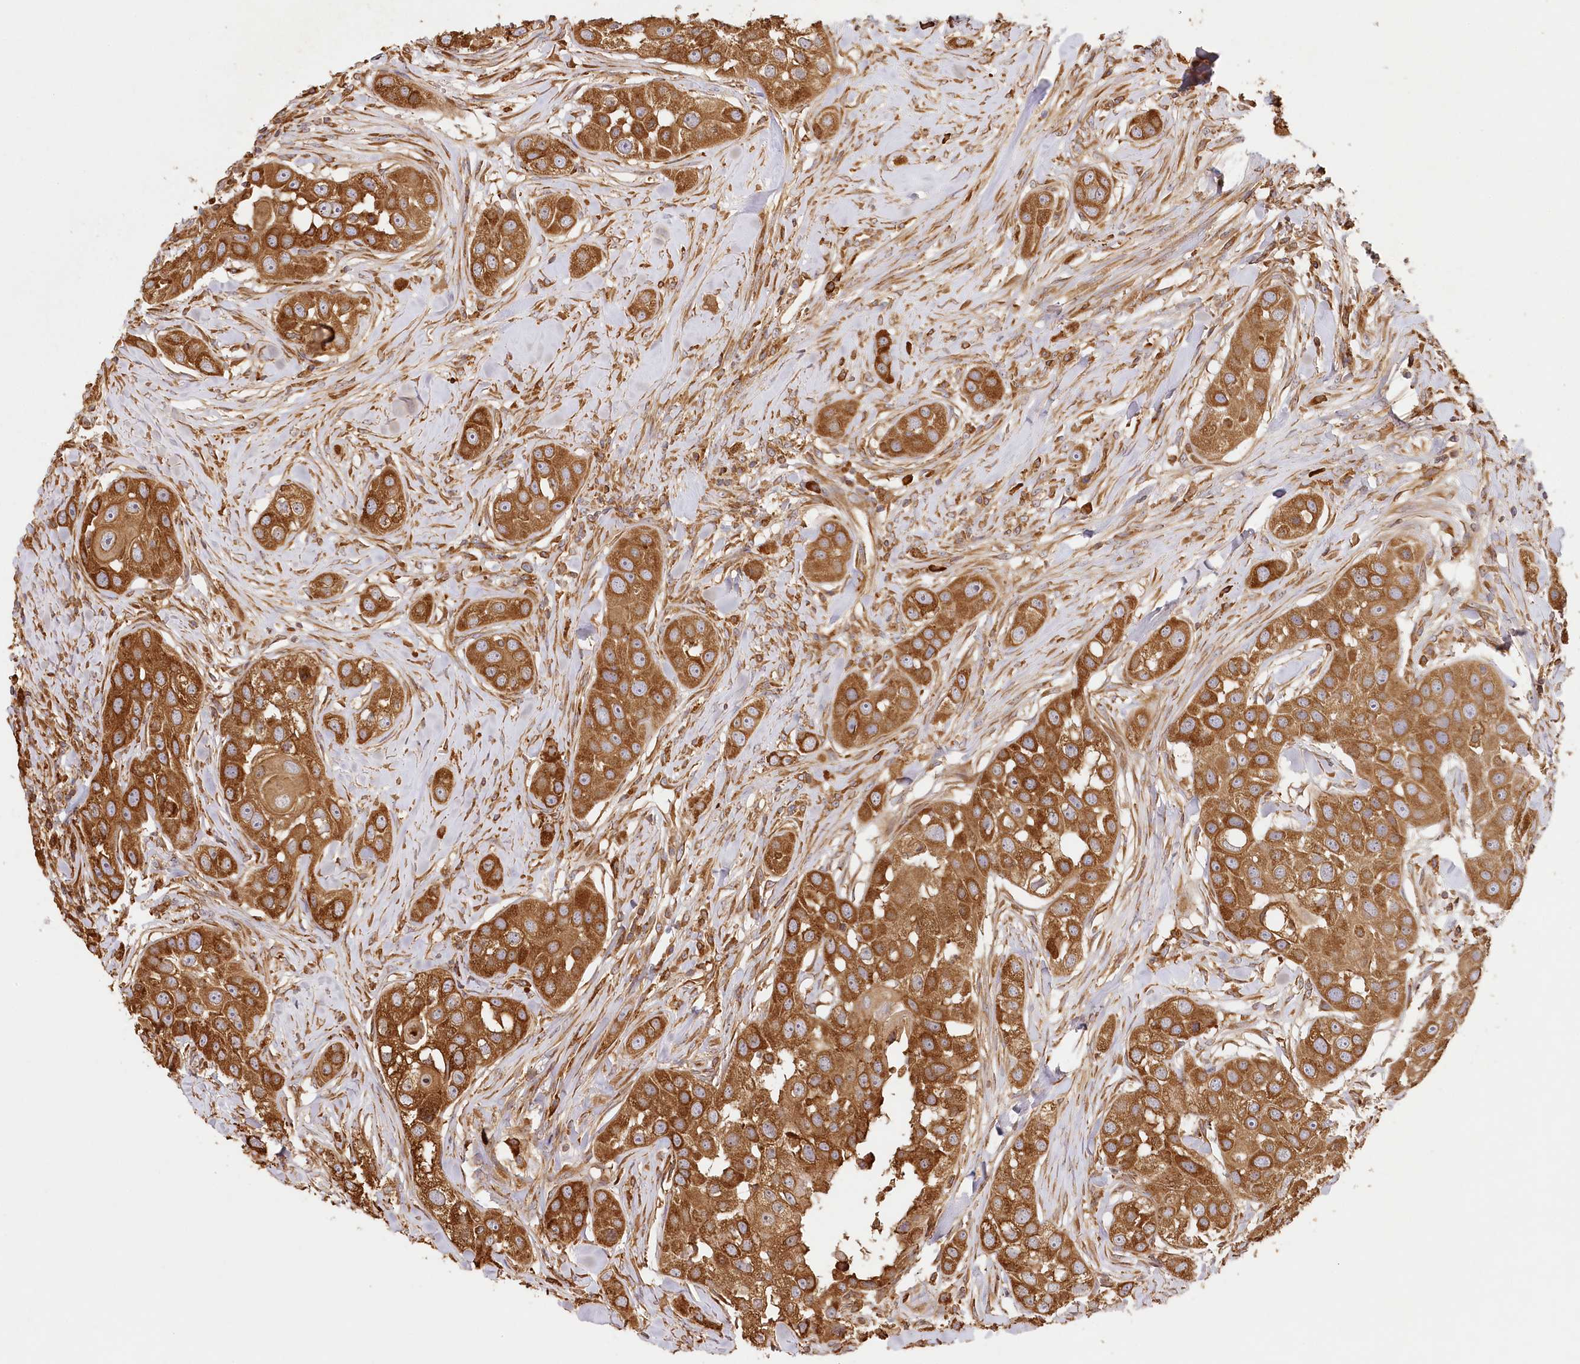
{"staining": {"intensity": "strong", "quantity": ">75%", "location": "cytoplasmic/membranous"}, "tissue": "head and neck cancer", "cell_type": "Tumor cells", "image_type": "cancer", "snomed": [{"axis": "morphology", "description": "Normal tissue, NOS"}, {"axis": "morphology", "description": "Squamous cell carcinoma, NOS"}, {"axis": "topography", "description": "Skeletal muscle"}, {"axis": "topography", "description": "Head-Neck"}], "caption": "Approximately >75% of tumor cells in head and neck cancer exhibit strong cytoplasmic/membranous protein positivity as visualized by brown immunohistochemical staining.", "gene": "ACAP2", "patient": {"sex": "male", "age": 51}}